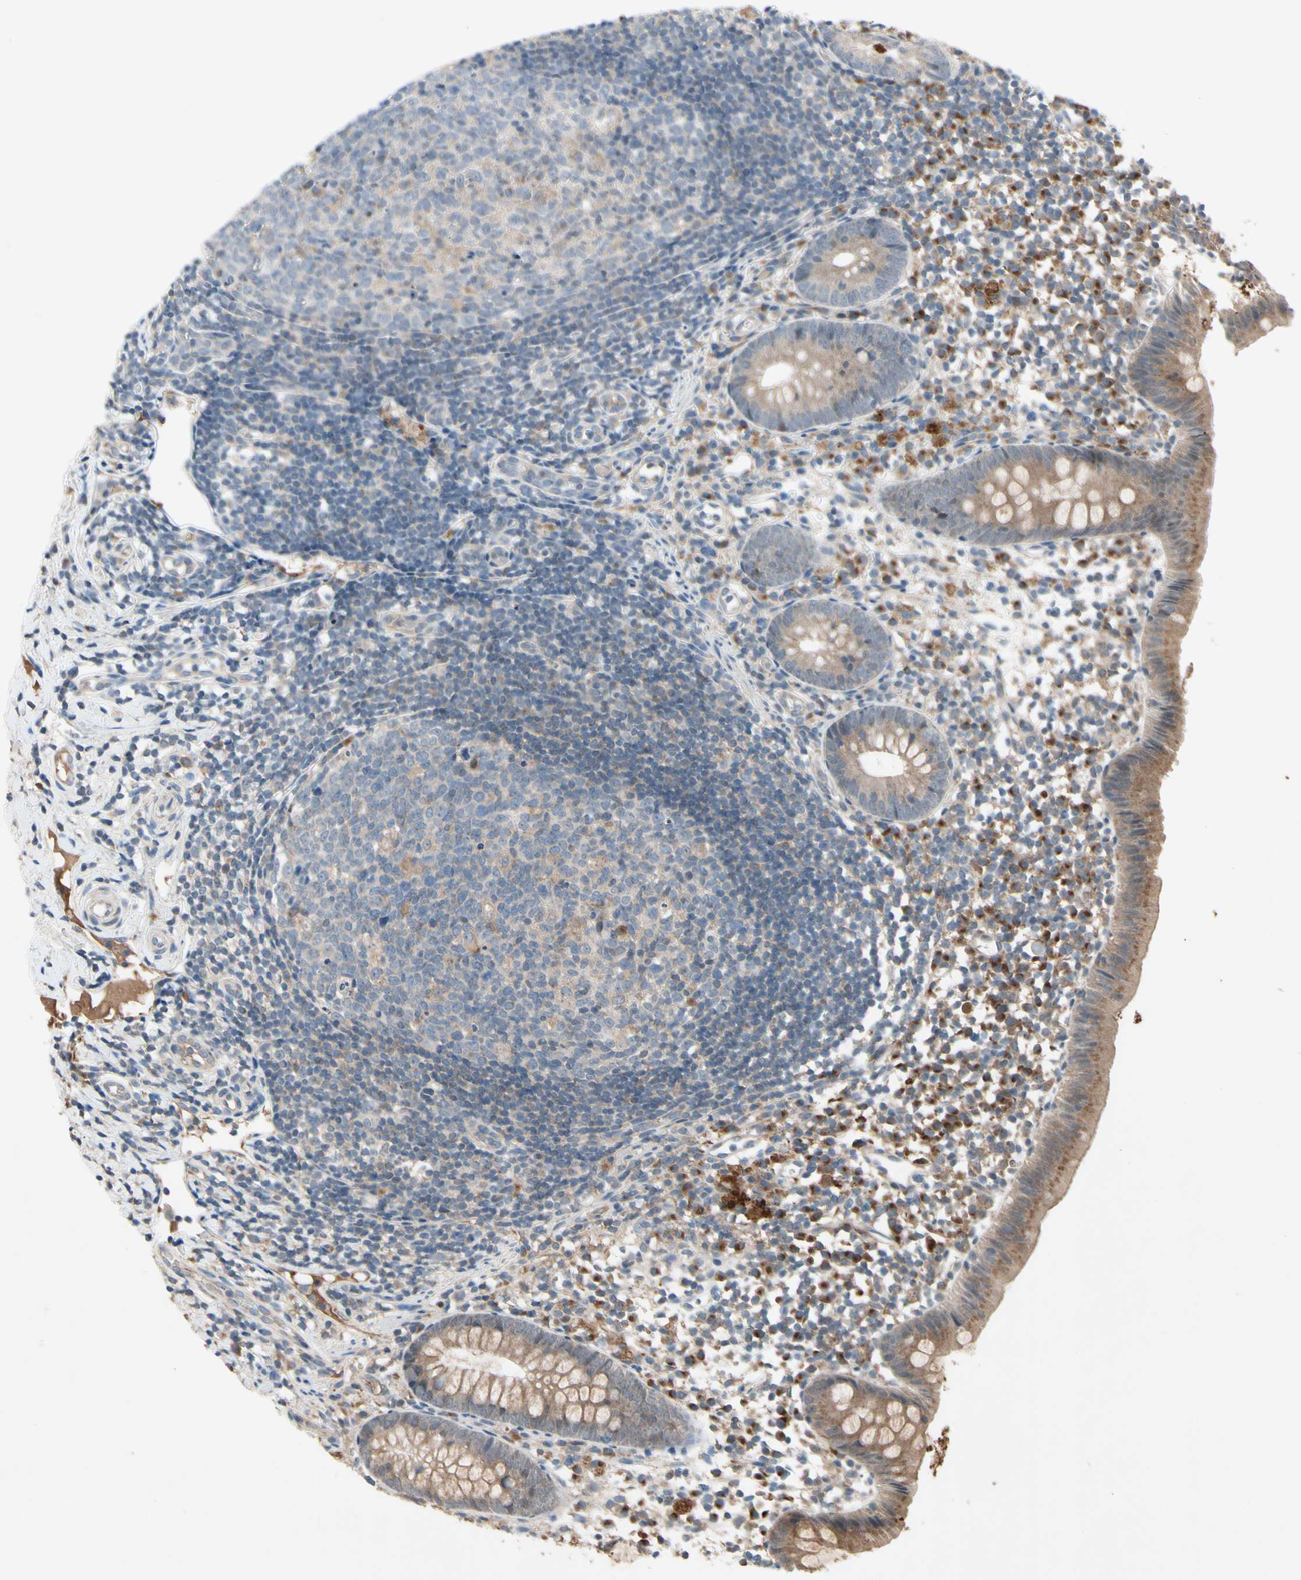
{"staining": {"intensity": "moderate", "quantity": ">75%", "location": "cytoplasmic/membranous"}, "tissue": "appendix", "cell_type": "Glandular cells", "image_type": "normal", "snomed": [{"axis": "morphology", "description": "Normal tissue, NOS"}, {"axis": "topography", "description": "Appendix"}], "caption": "Glandular cells display medium levels of moderate cytoplasmic/membranous expression in approximately >75% of cells in normal appendix. (IHC, brightfield microscopy, high magnification).", "gene": "NSF", "patient": {"sex": "female", "age": 20}}